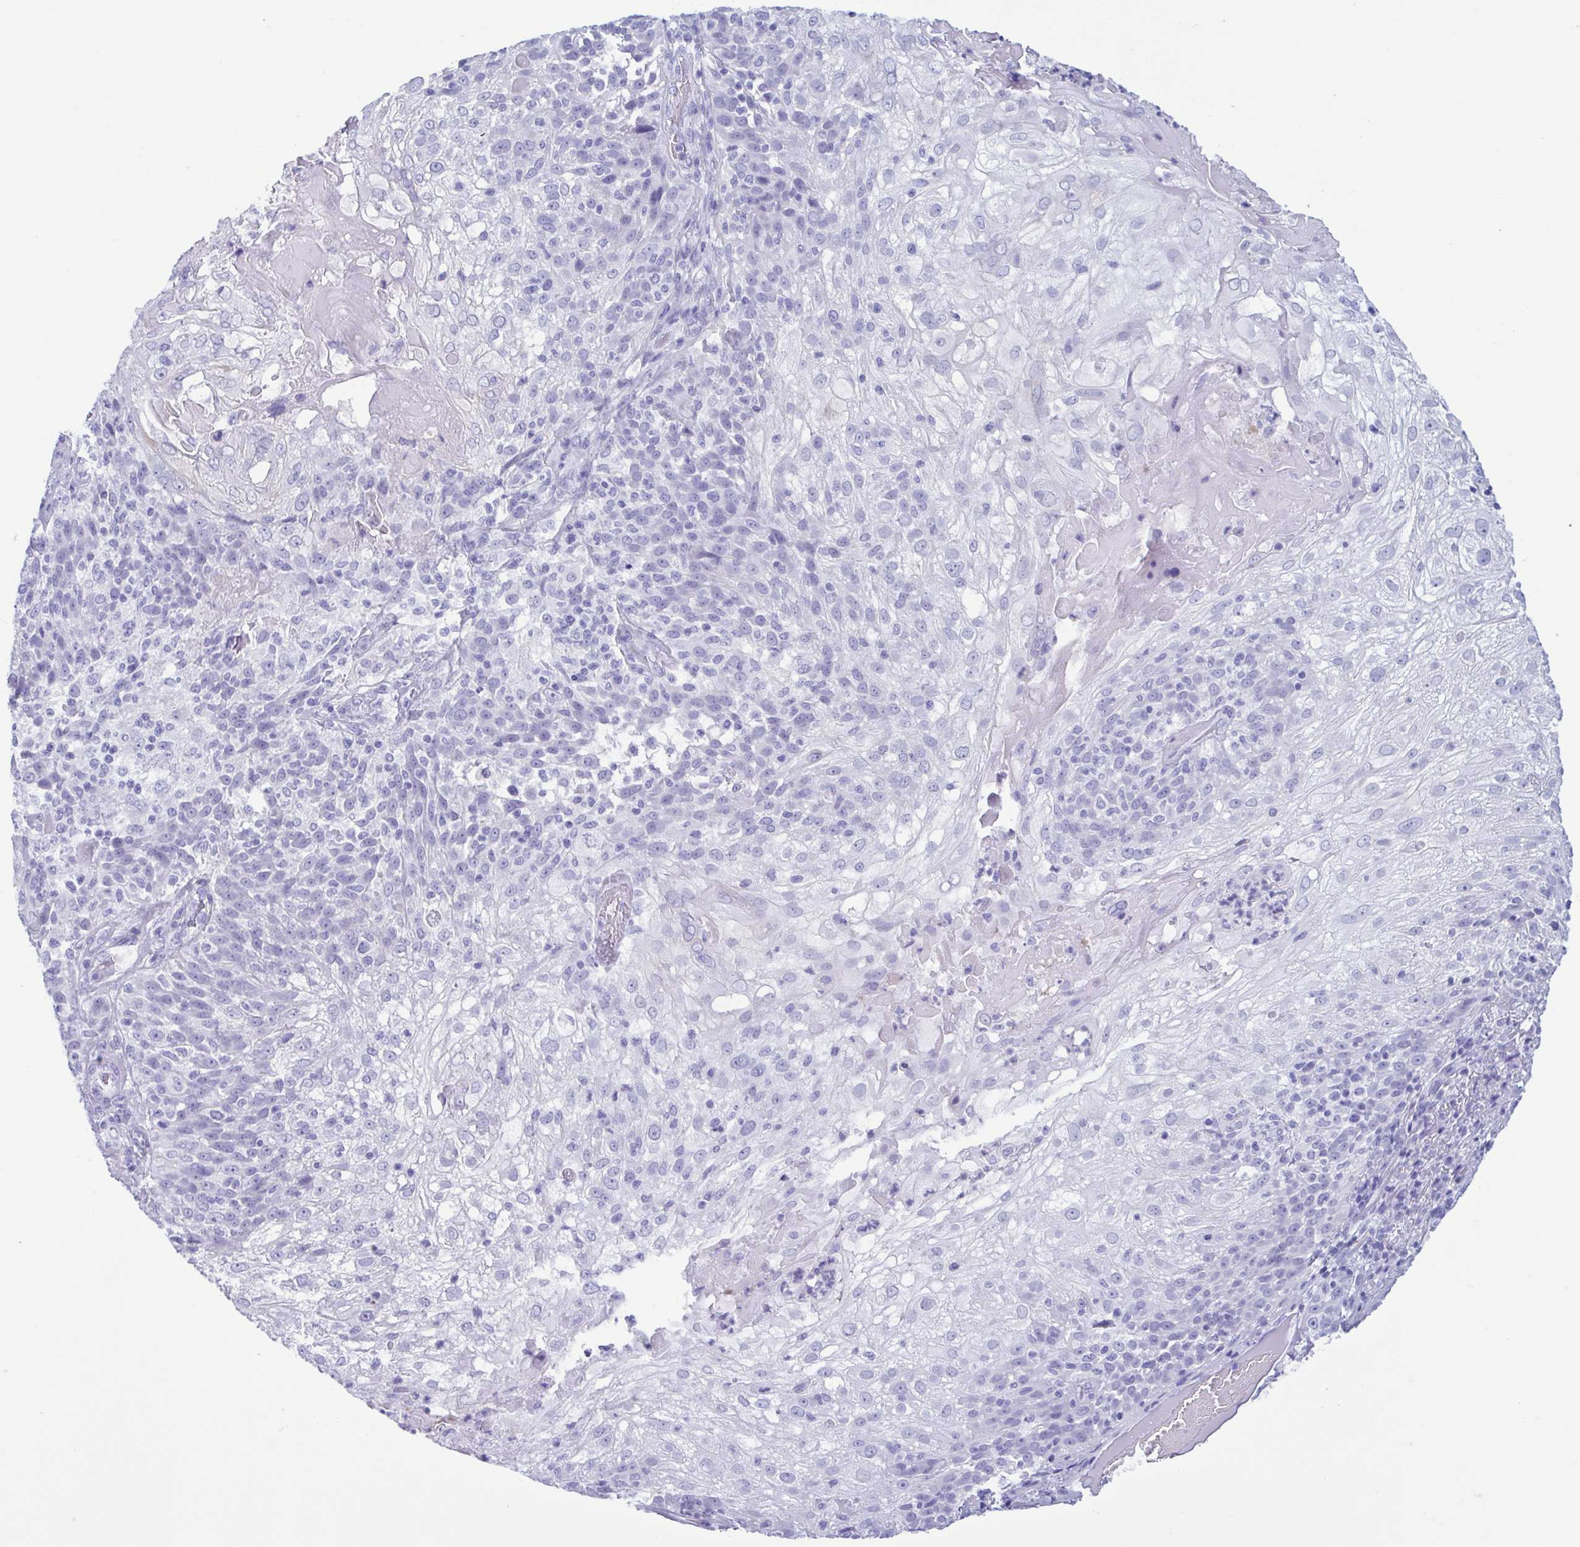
{"staining": {"intensity": "negative", "quantity": "none", "location": "none"}, "tissue": "skin cancer", "cell_type": "Tumor cells", "image_type": "cancer", "snomed": [{"axis": "morphology", "description": "Normal tissue, NOS"}, {"axis": "morphology", "description": "Squamous cell carcinoma, NOS"}, {"axis": "topography", "description": "Skin"}], "caption": "There is no significant staining in tumor cells of skin squamous cell carcinoma.", "gene": "LTF", "patient": {"sex": "female", "age": 83}}